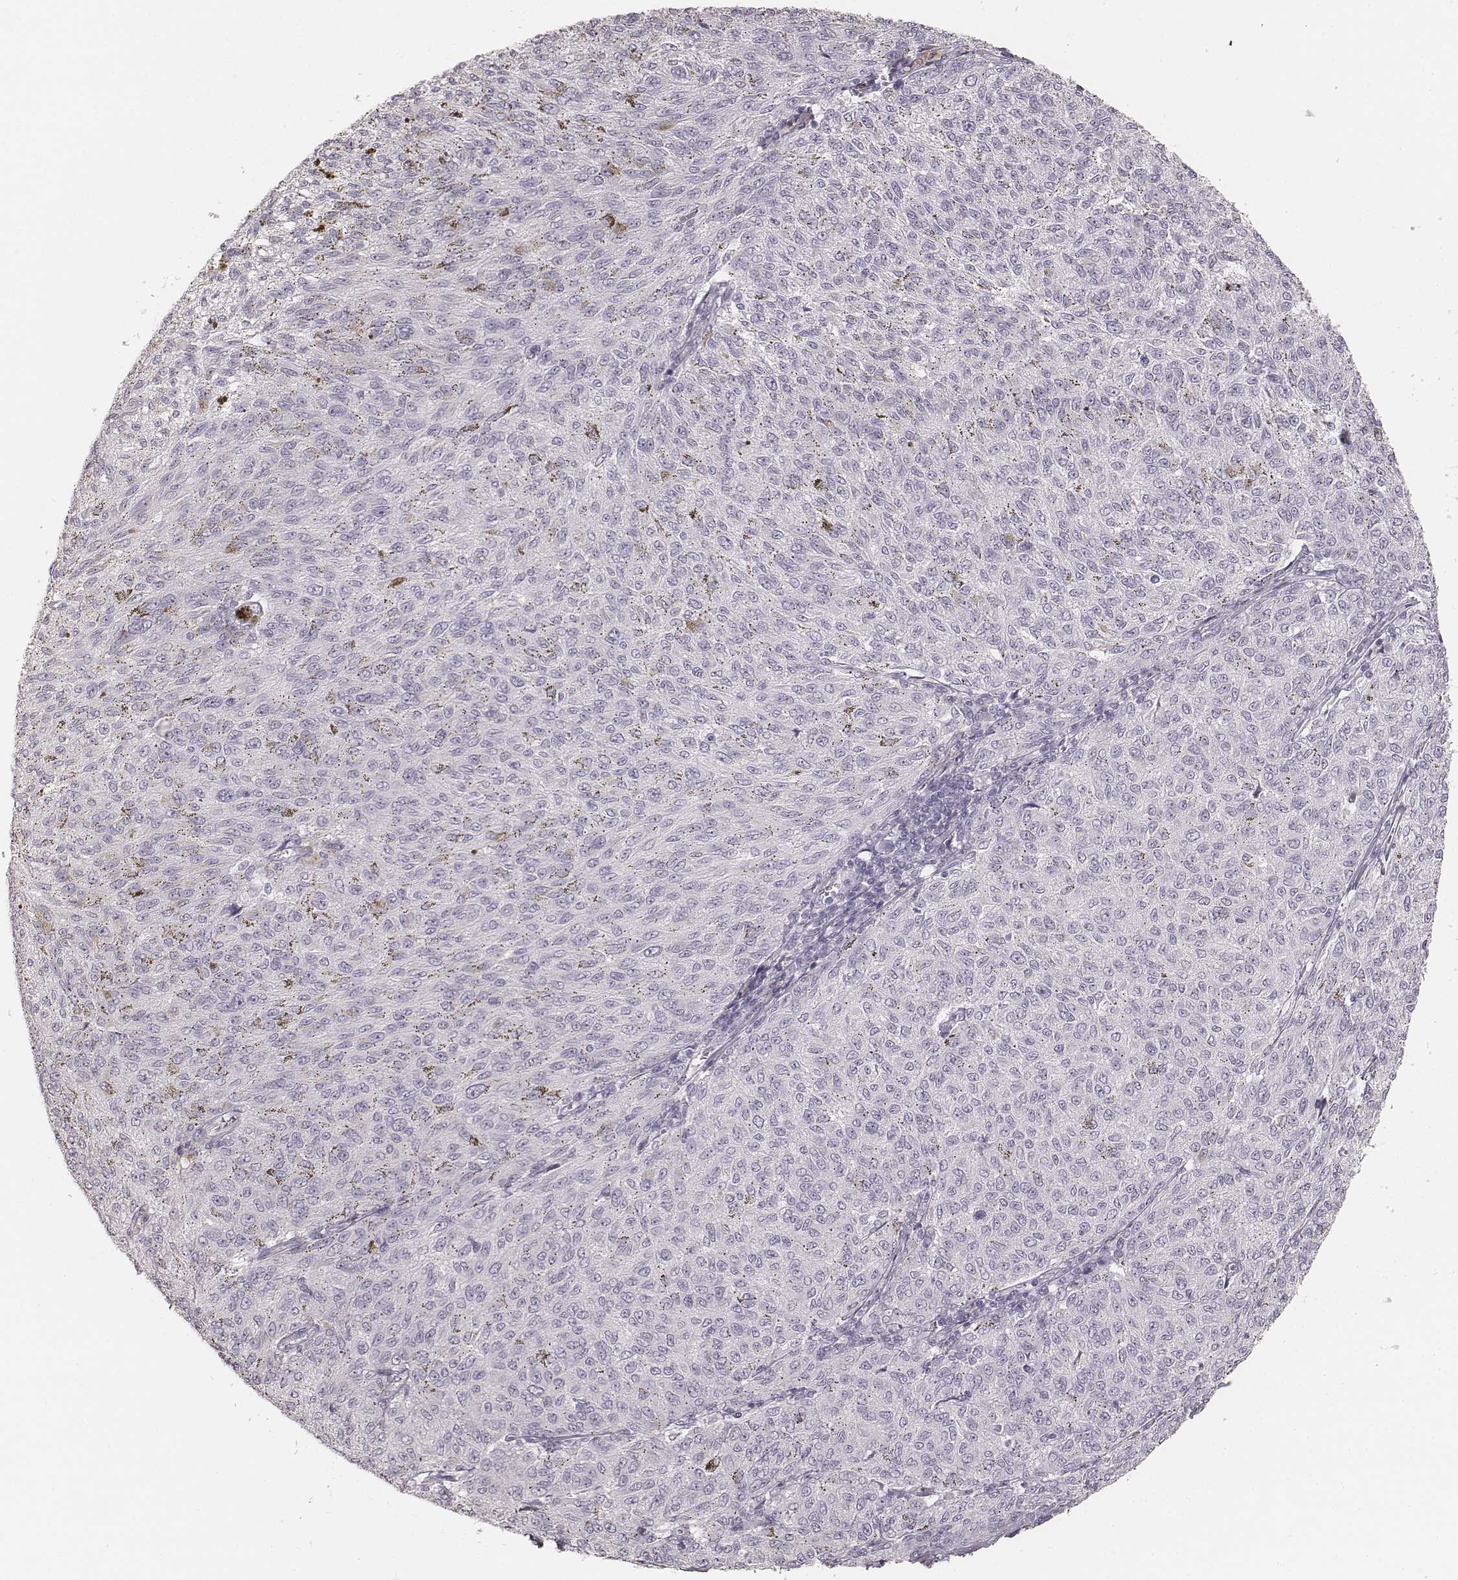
{"staining": {"intensity": "negative", "quantity": "none", "location": "none"}, "tissue": "melanoma", "cell_type": "Tumor cells", "image_type": "cancer", "snomed": [{"axis": "morphology", "description": "Malignant melanoma, NOS"}, {"axis": "topography", "description": "Skin"}], "caption": "IHC photomicrograph of neoplastic tissue: melanoma stained with DAB demonstrates no significant protein expression in tumor cells. Brightfield microscopy of immunohistochemistry (IHC) stained with DAB (brown) and hematoxylin (blue), captured at high magnification.", "gene": "KRT31", "patient": {"sex": "female", "age": 72}}